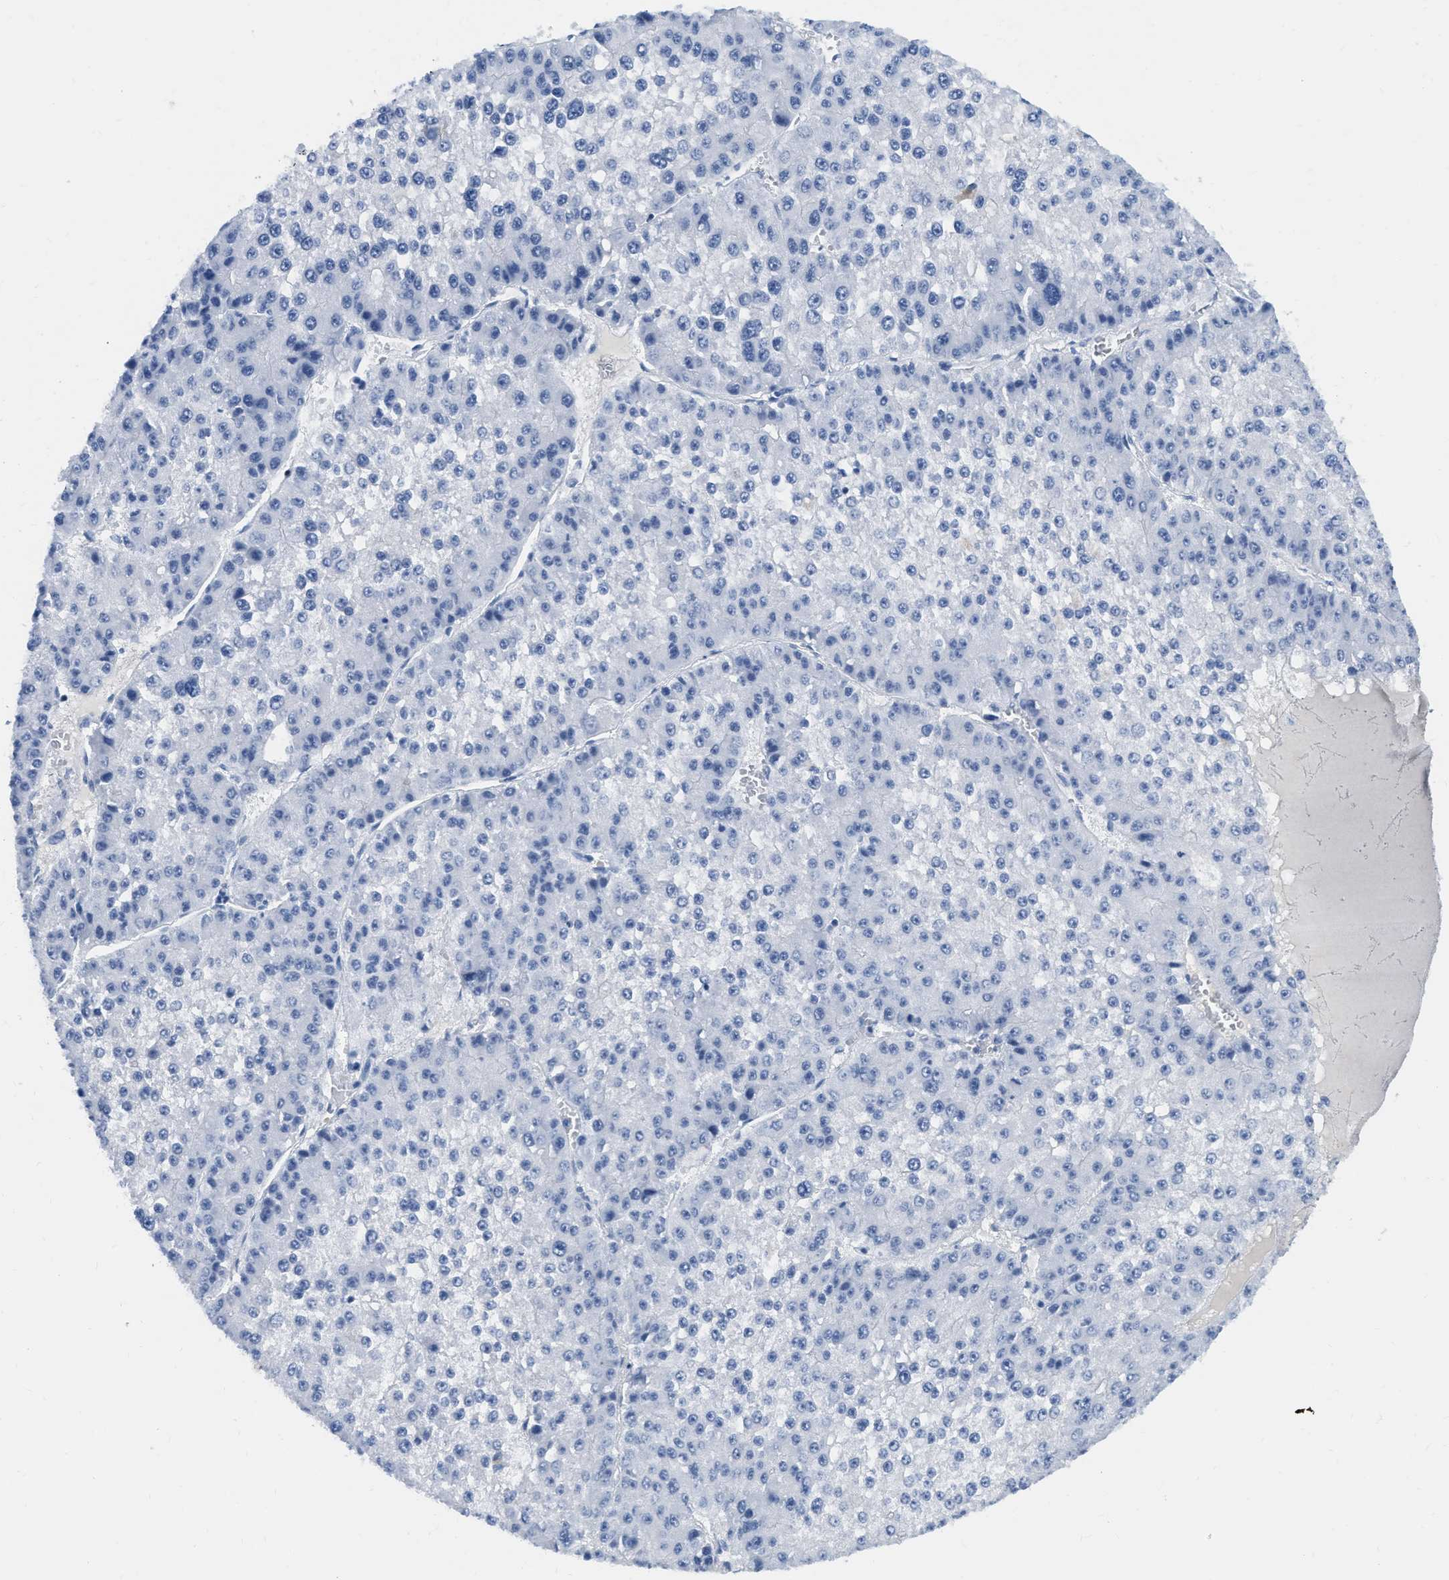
{"staining": {"intensity": "negative", "quantity": "none", "location": "none"}, "tissue": "liver cancer", "cell_type": "Tumor cells", "image_type": "cancer", "snomed": [{"axis": "morphology", "description": "Carcinoma, Hepatocellular, NOS"}, {"axis": "topography", "description": "Liver"}], "caption": "Liver cancer stained for a protein using IHC reveals no staining tumor cells.", "gene": "TCF7", "patient": {"sex": "female", "age": 73}}